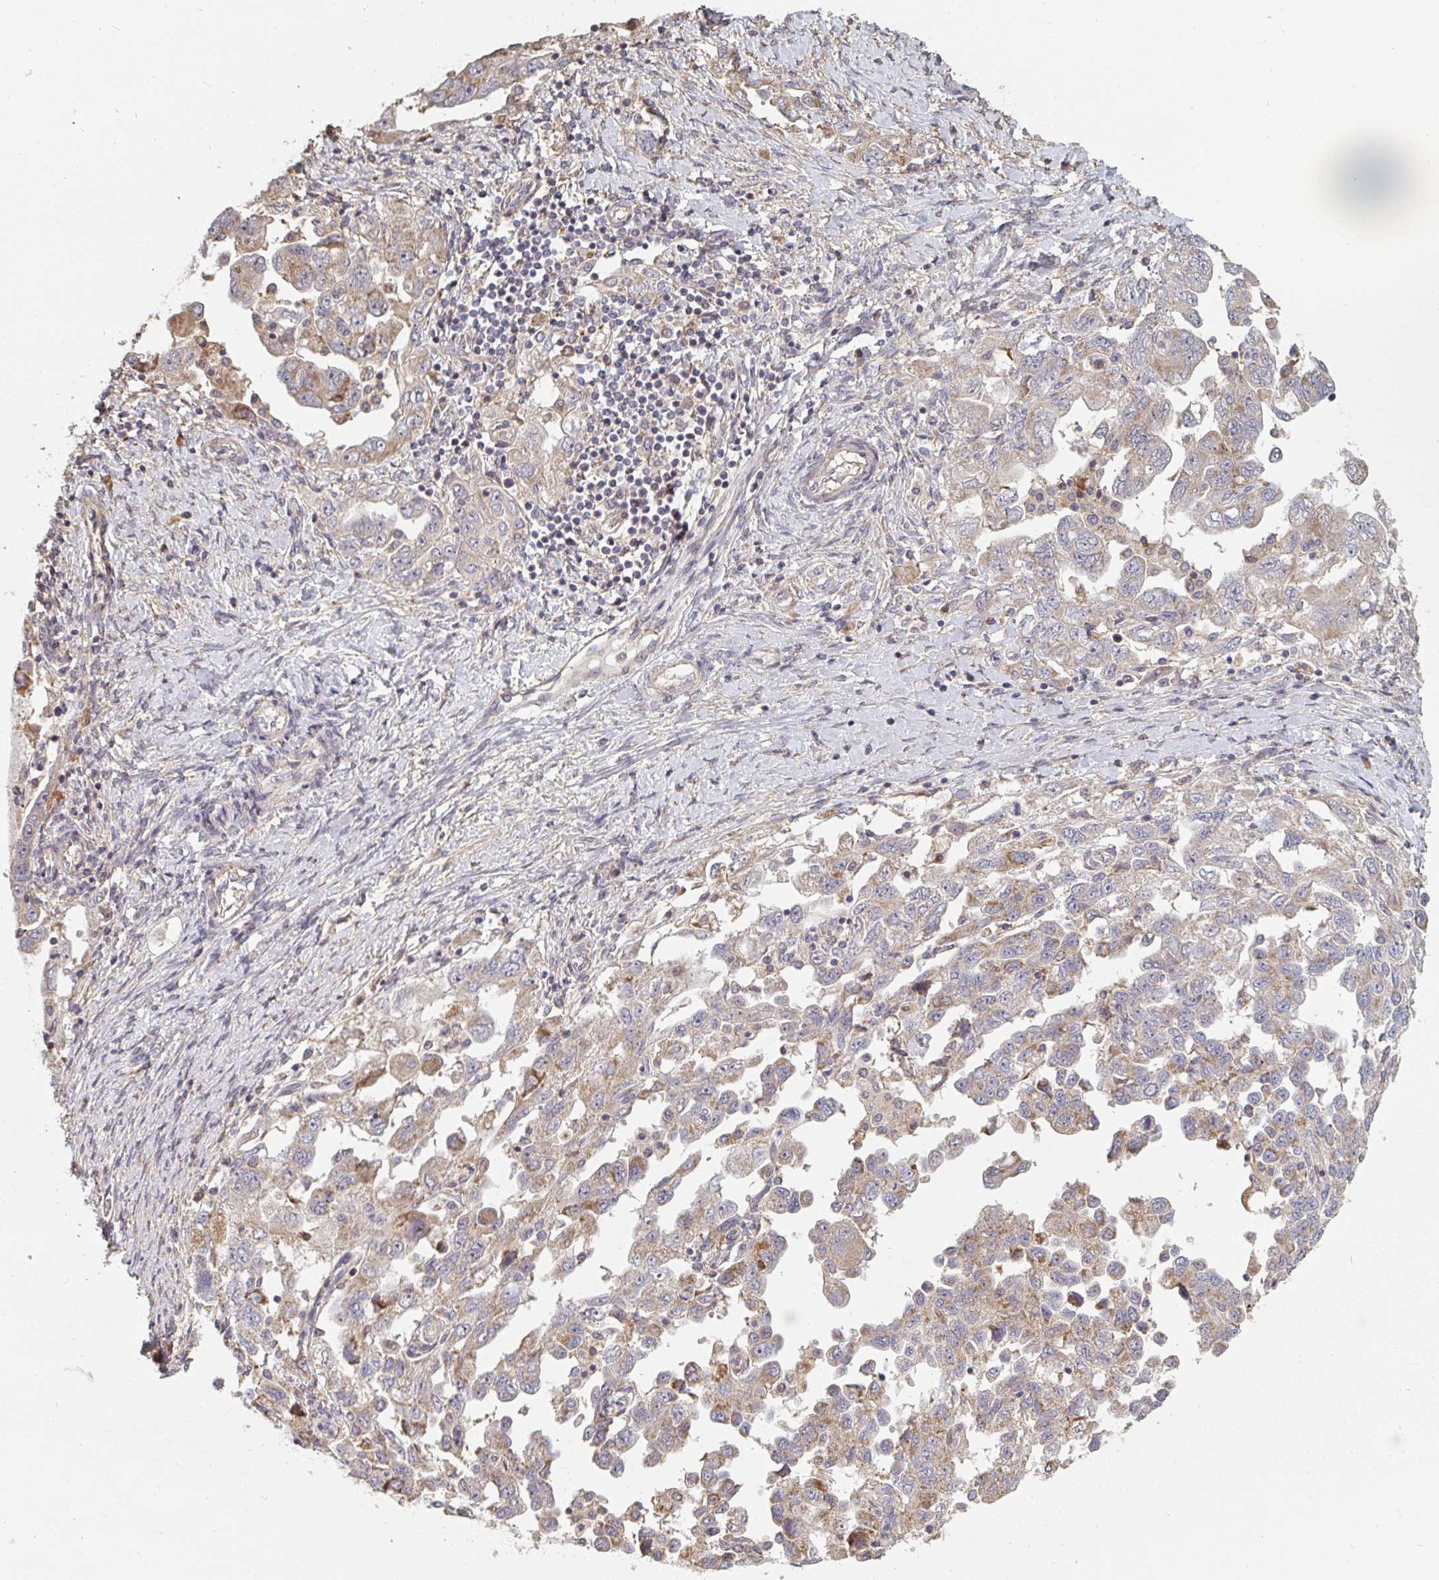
{"staining": {"intensity": "moderate", "quantity": "<25%", "location": "cytoplasmic/membranous"}, "tissue": "ovarian cancer", "cell_type": "Tumor cells", "image_type": "cancer", "snomed": [{"axis": "morphology", "description": "Carcinoma, NOS"}, {"axis": "morphology", "description": "Cystadenocarcinoma, serous, NOS"}, {"axis": "topography", "description": "Ovary"}], "caption": "Ovarian cancer stained for a protein (brown) shows moderate cytoplasmic/membranous positive expression in about <25% of tumor cells.", "gene": "PTEN", "patient": {"sex": "female", "age": 69}}